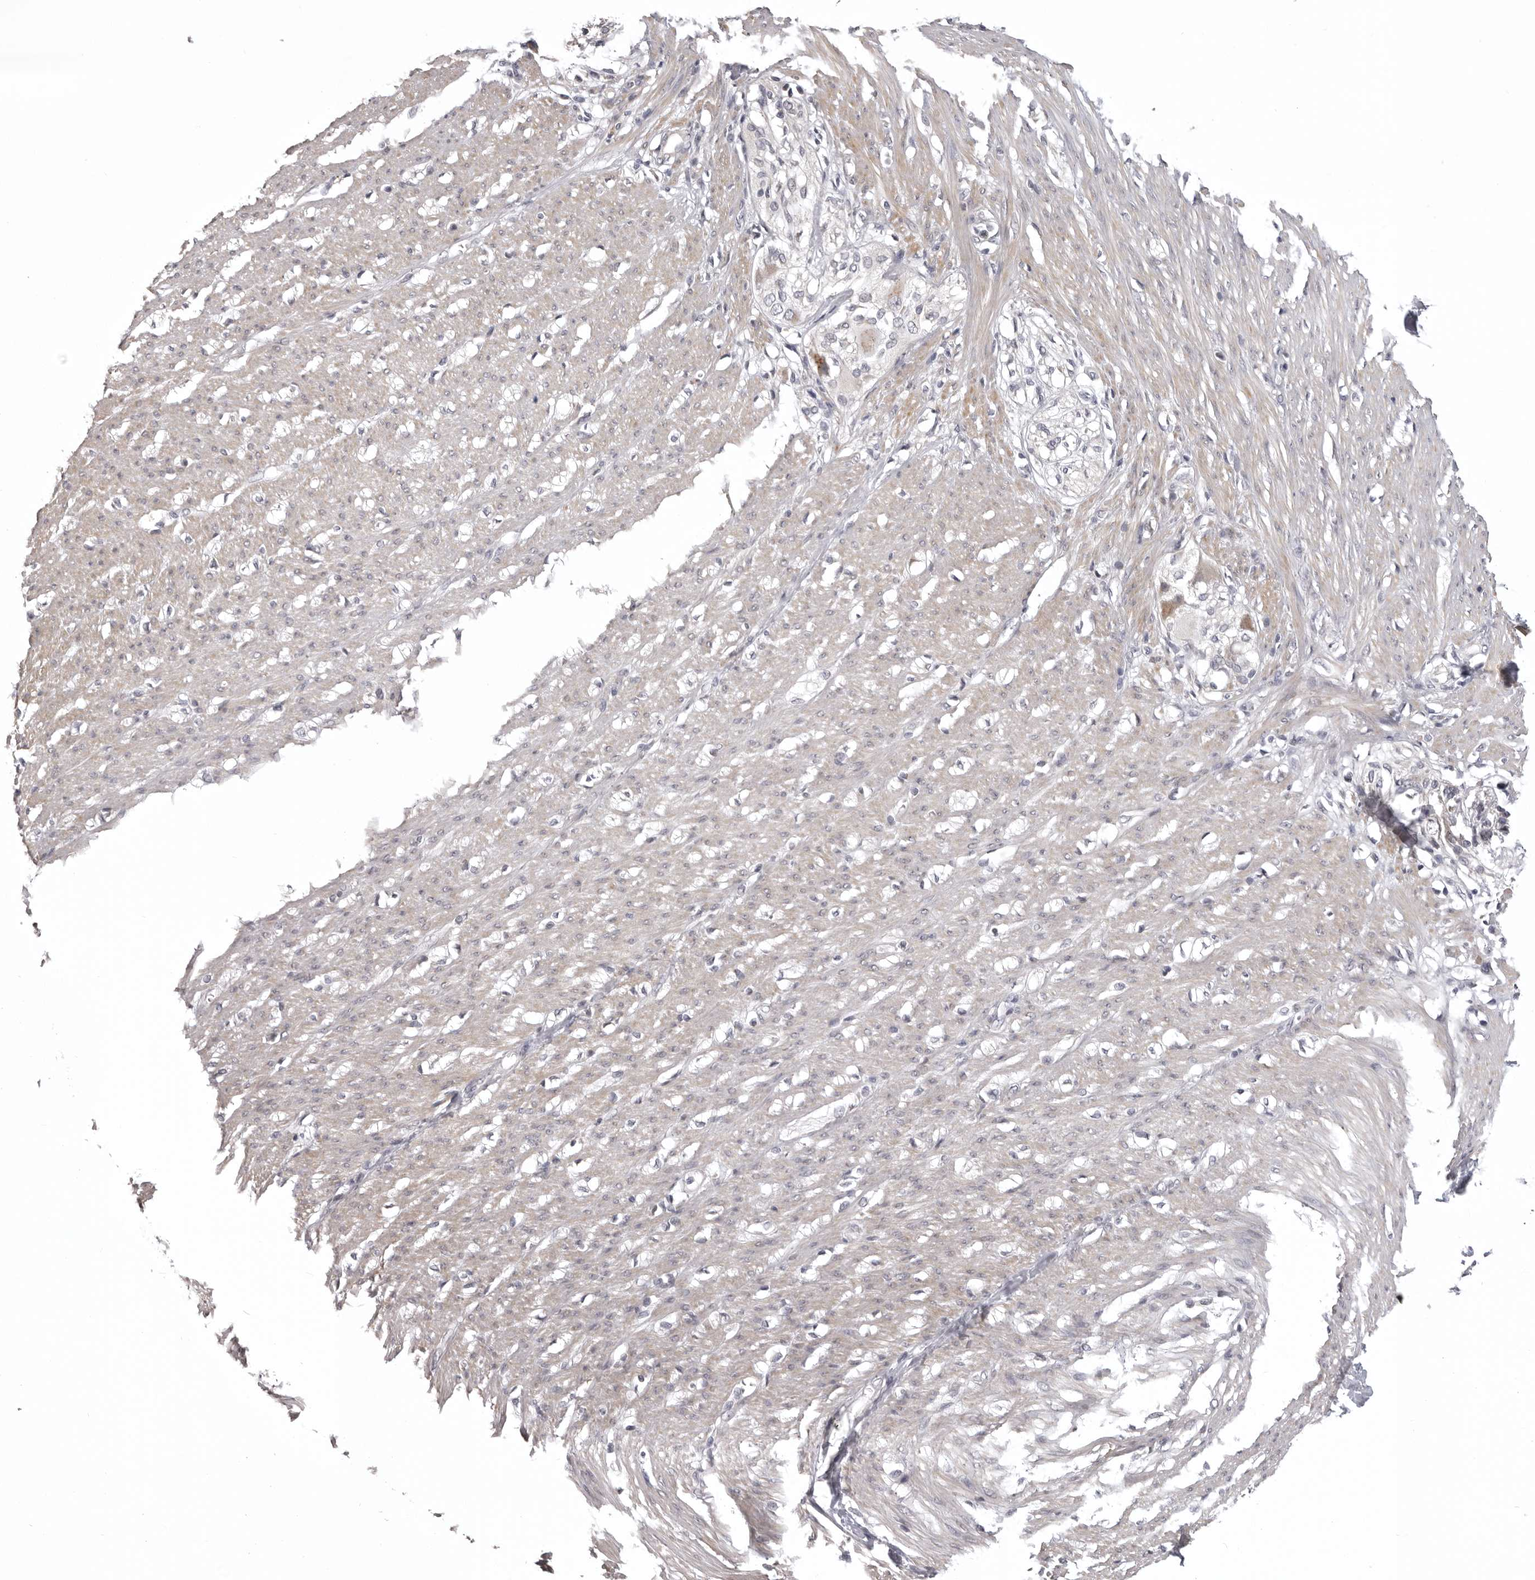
{"staining": {"intensity": "weak", "quantity": "25%-75%", "location": "cytoplasmic/membranous"}, "tissue": "smooth muscle", "cell_type": "Smooth muscle cells", "image_type": "normal", "snomed": [{"axis": "morphology", "description": "Normal tissue, NOS"}, {"axis": "morphology", "description": "Adenocarcinoma, NOS"}, {"axis": "topography", "description": "Colon"}, {"axis": "topography", "description": "Peripheral nerve tissue"}], "caption": "The histopathology image shows a brown stain indicating the presence of a protein in the cytoplasmic/membranous of smooth muscle cells in smooth muscle. The staining was performed using DAB (3,3'-diaminobenzidine) to visualize the protein expression in brown, while the nuclei were stained in blue with hematoxylin (Magnification: 20x).", "gene": "NCEH1", "patient": {"sex": "male", "age": 14}}